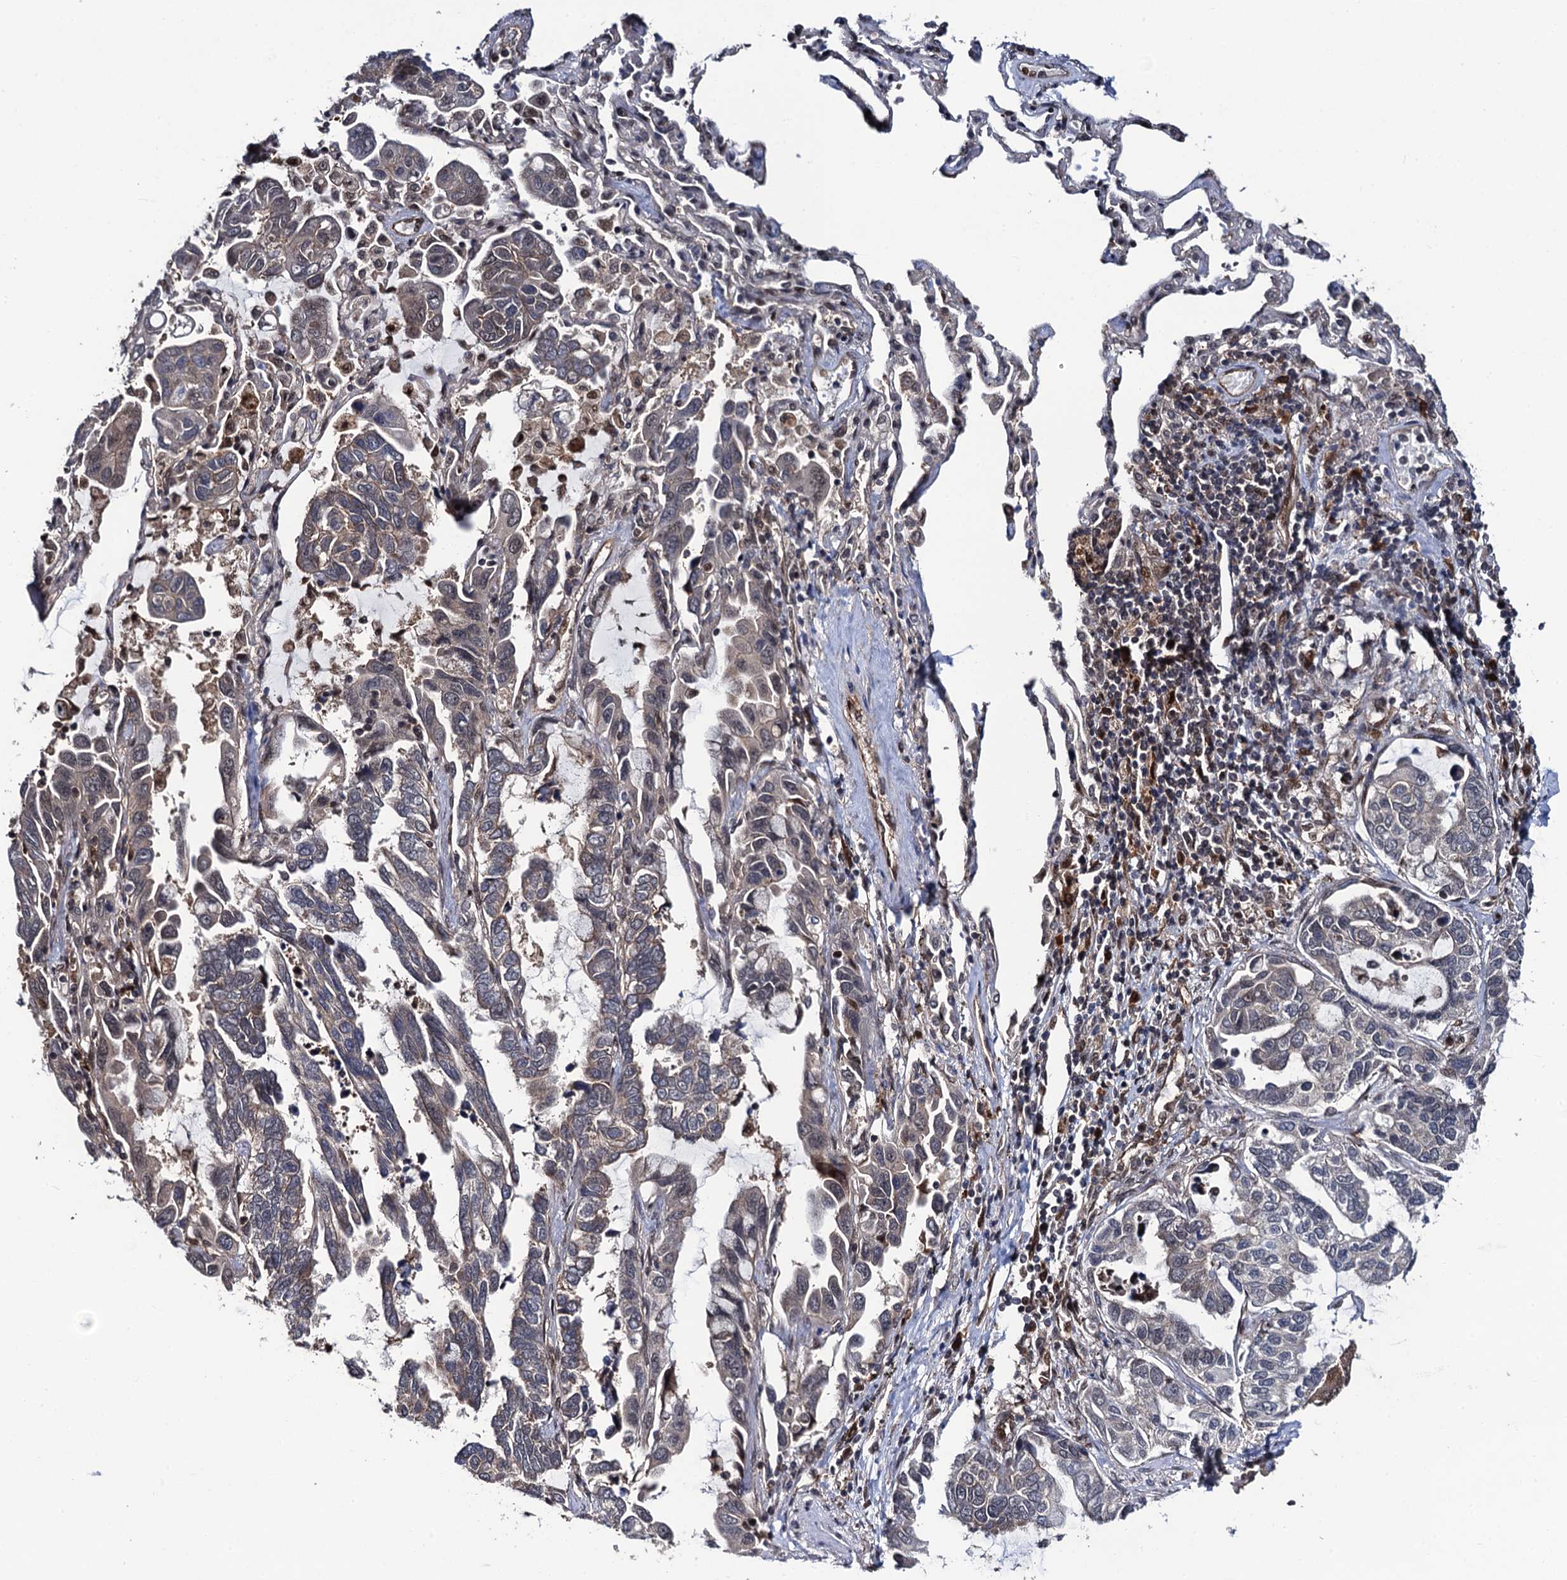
{"staining": {"intensity": "weak", "quantity": "25%-75%", "location": "cytoplasmic/membranous"}, "tissue": "lung cancer", "cell_type": "Tumor cells", "image_type": "cancer", "snomed": [{"axis": "morphology", "description": "Adenocarcinoma, NOS"}, {"axis": "topography", "description": "Lung"}], "caption": "The histopathology image exhibits a brown stain indicating the presence of a protein in the cytoplasmic/membranous of tumor cells in lung cancer (adenocarcinoma). (DAB (3,3'-diaminobenzidine) IHC, brown staining for protein, blue staining for nuclei).", "gene": "CDC23", "patient": {"sex": "male", "age": 64}}